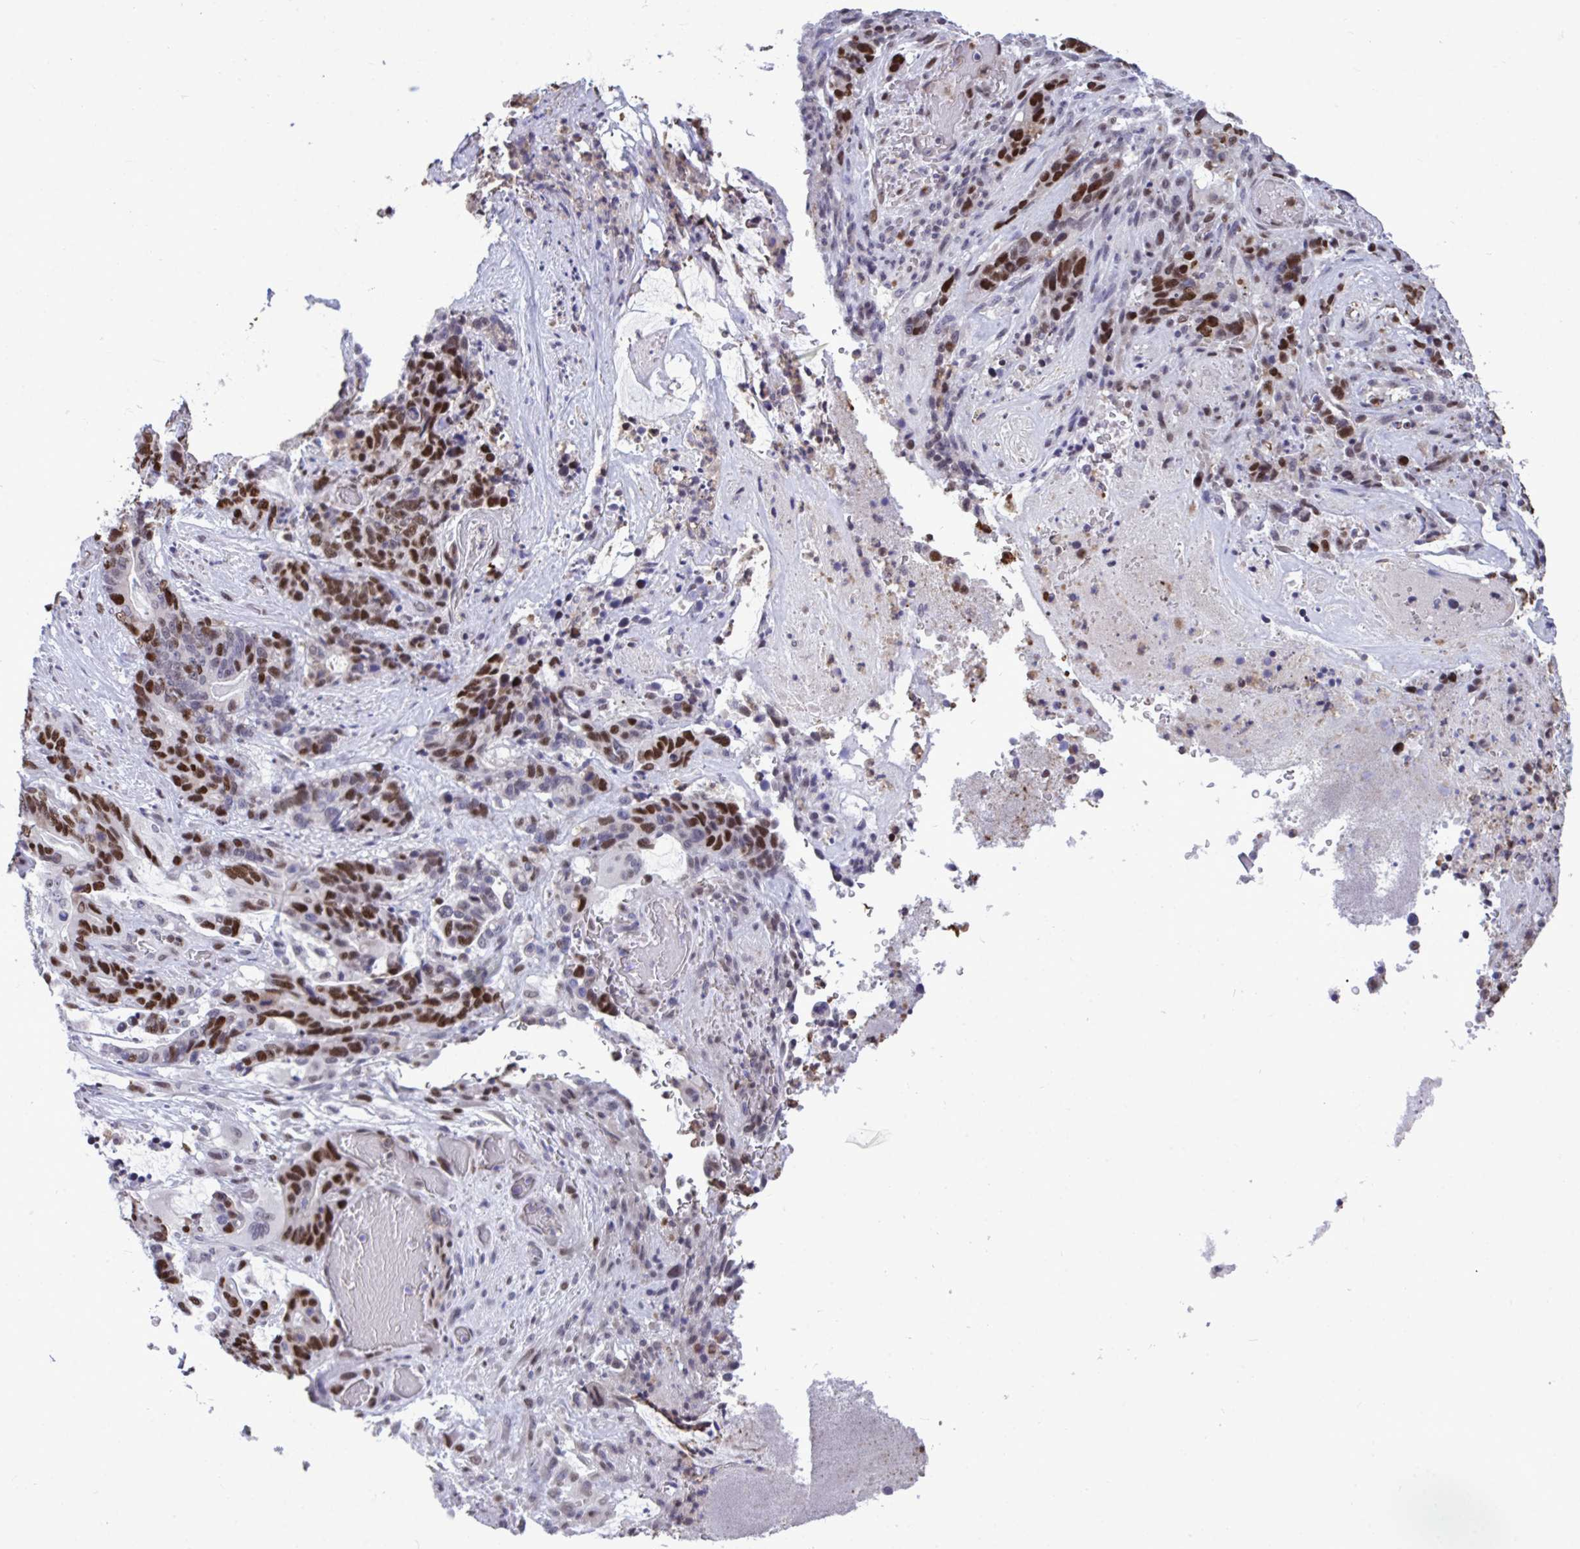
{"staining": {"intensity": "strong", "quantity": ">75%", "location": "nuclear"}, "tissue": "stomach cancer", "cell_type": "Tumor cells", "image_type": "cancer", "snomed": [{"axis": "morphology", "description": "Normal tissue, NOS"}, {"axis": "morphology", "description": "Adenocarcinoma, NOS"}, {"axis": "topography", "description": "Stomach"}], "caption": "The micrograph exhibits immunohistochemical staining of adenocarcinoma (stomach). There is strong nuclear positivity is present in about >75% of tumor cells.", "gene": "C1QL2", "patient": {"sex": "female", "age": 64}}